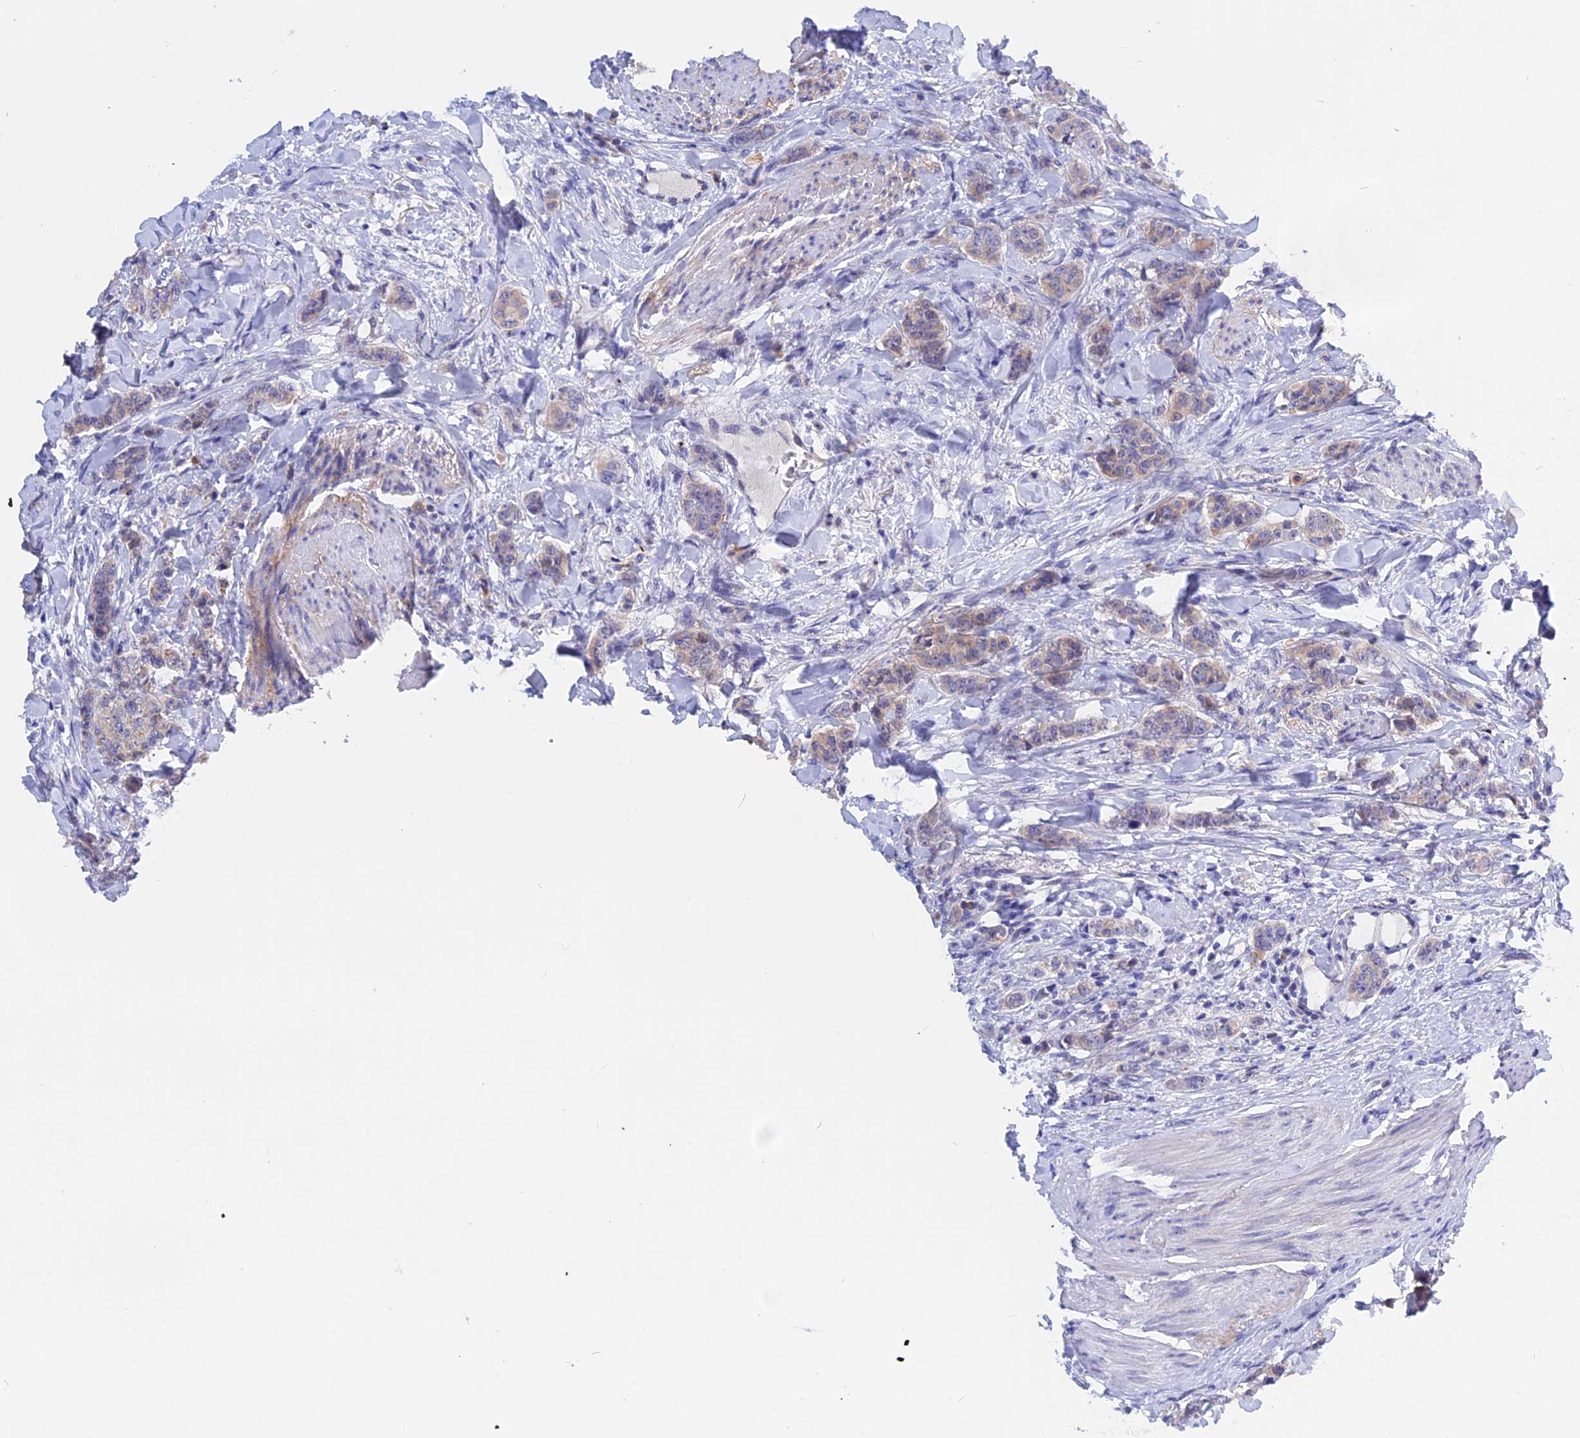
{"staining": {"intensity": "weak", "quantity": "<25%", "location": "cytoplasmic/membranous"}, "tissue": "breast cancer", "cell_type": "Tumor cells", "image_type": "cancer", "snomed": [{"axis": "morphology", "description": "Duct carcinoma"}, {"axis": "topography", "description": "Breast"}], "caption": "A histopathology image of human breast cancer (intraductal carcinoma) is negative for staining in tumor cells. Brightfield microscopy of immunohistochemistry (IHC) stained with DAB (brown) and hematoxylin (blue), captured at high magnification.", "gene": "GK5", "patient": {"sex": "female", "age": 40}}